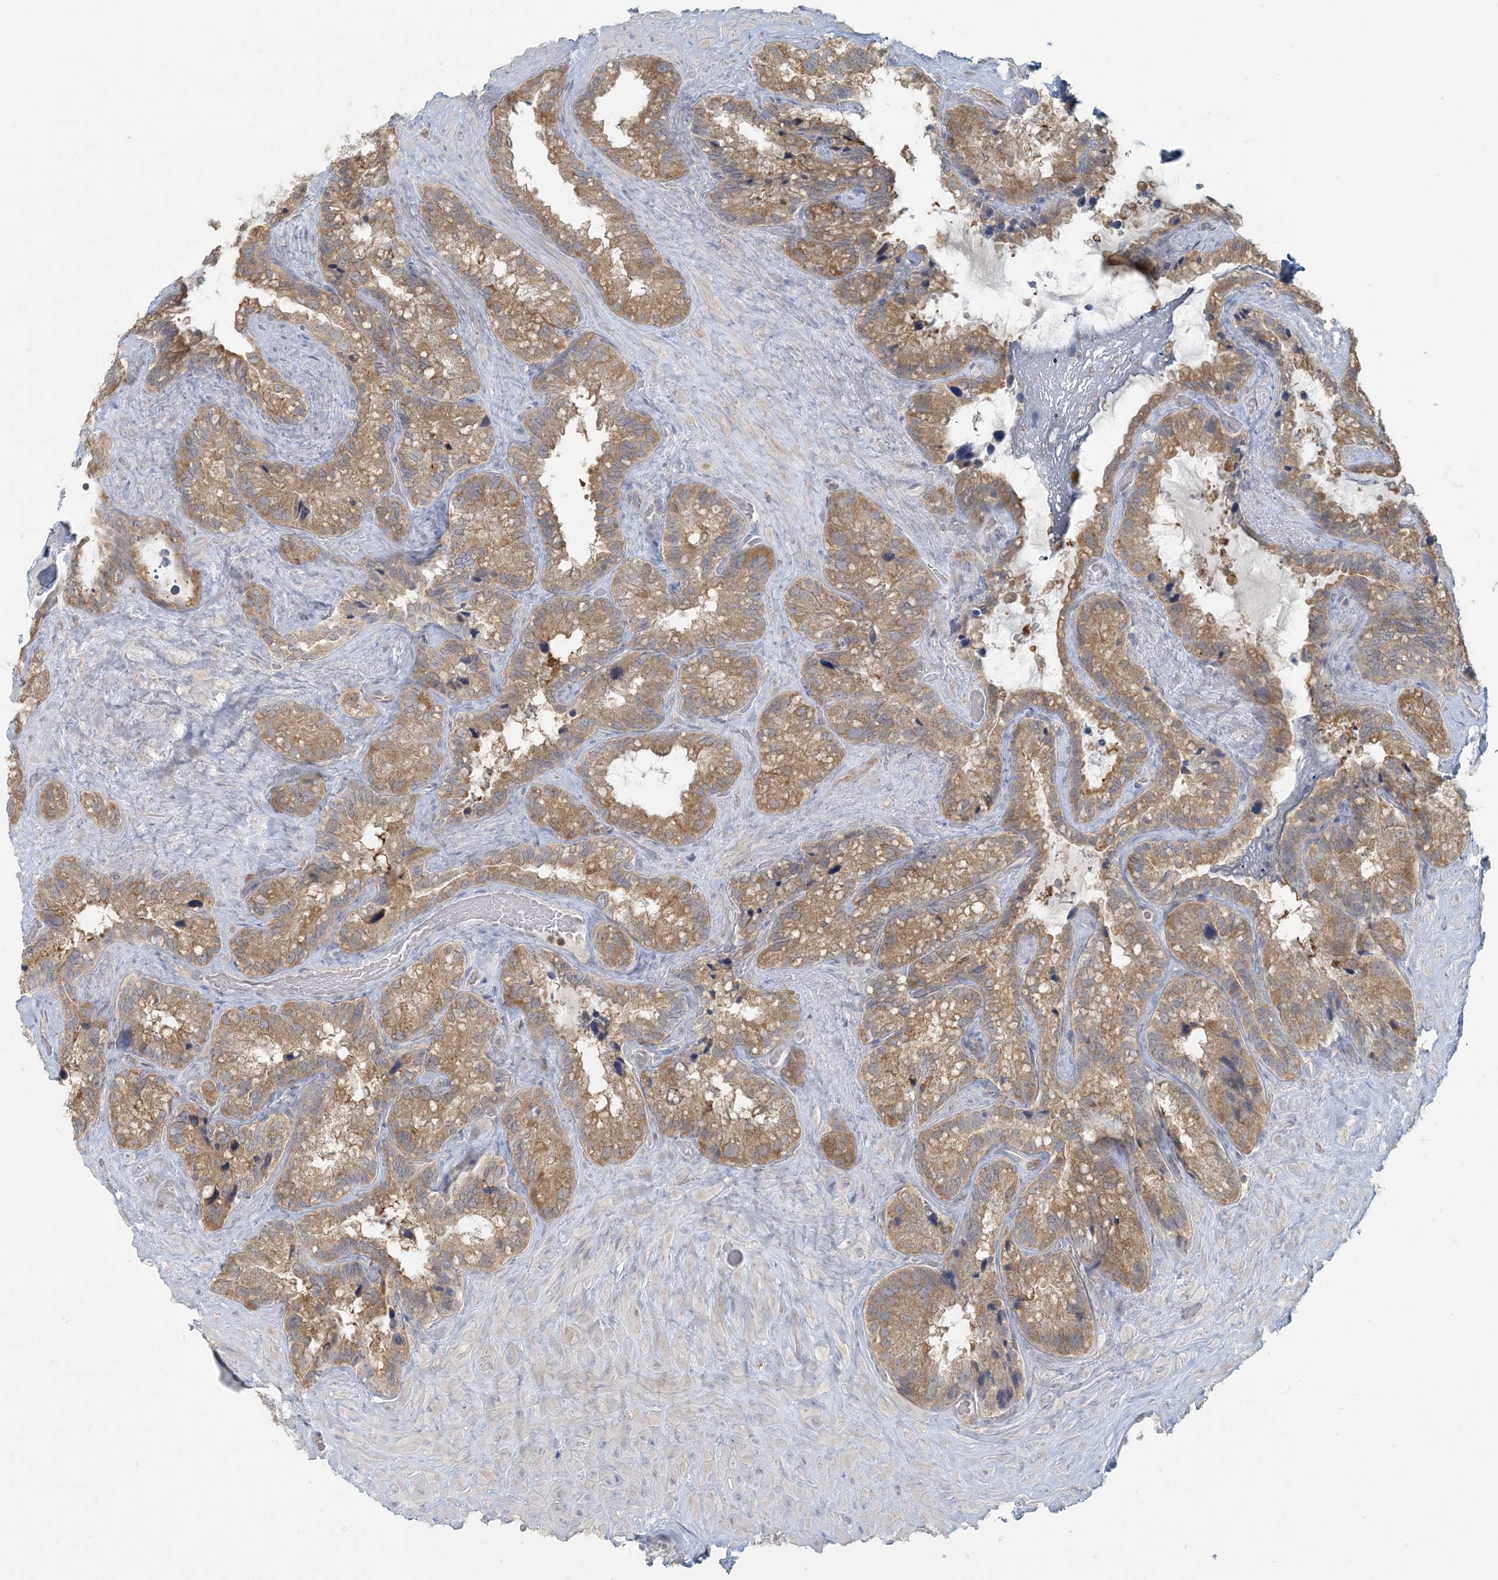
{"staining": {"intensity": "moderate", "quantity": ">75%", "location": "cytoplasmic/membranous"}, "tissue": "seminal vesicle", "cell_type": "Glandular cells", "image_type": "normal", "snomed": [{"axis": "morphology", "description": "Normal tissue, NOS"}, {"axis": "topography", "description": "Prostate"}, {"axis": "topography", "description": "Seminal veicle"}], "caption": "Brown immunohistochemical staining in benign seminal vesicle demonstrates moderate cytoplasmic/membranous positivity in approximately >75% of glandular cells. The staining was performed using DAB, with brown indicating positive protein expression. Nuclei are stained blue with hematoxylin.", "gene": "HACL1", "patient": {"sex": "male", "age": 68}}